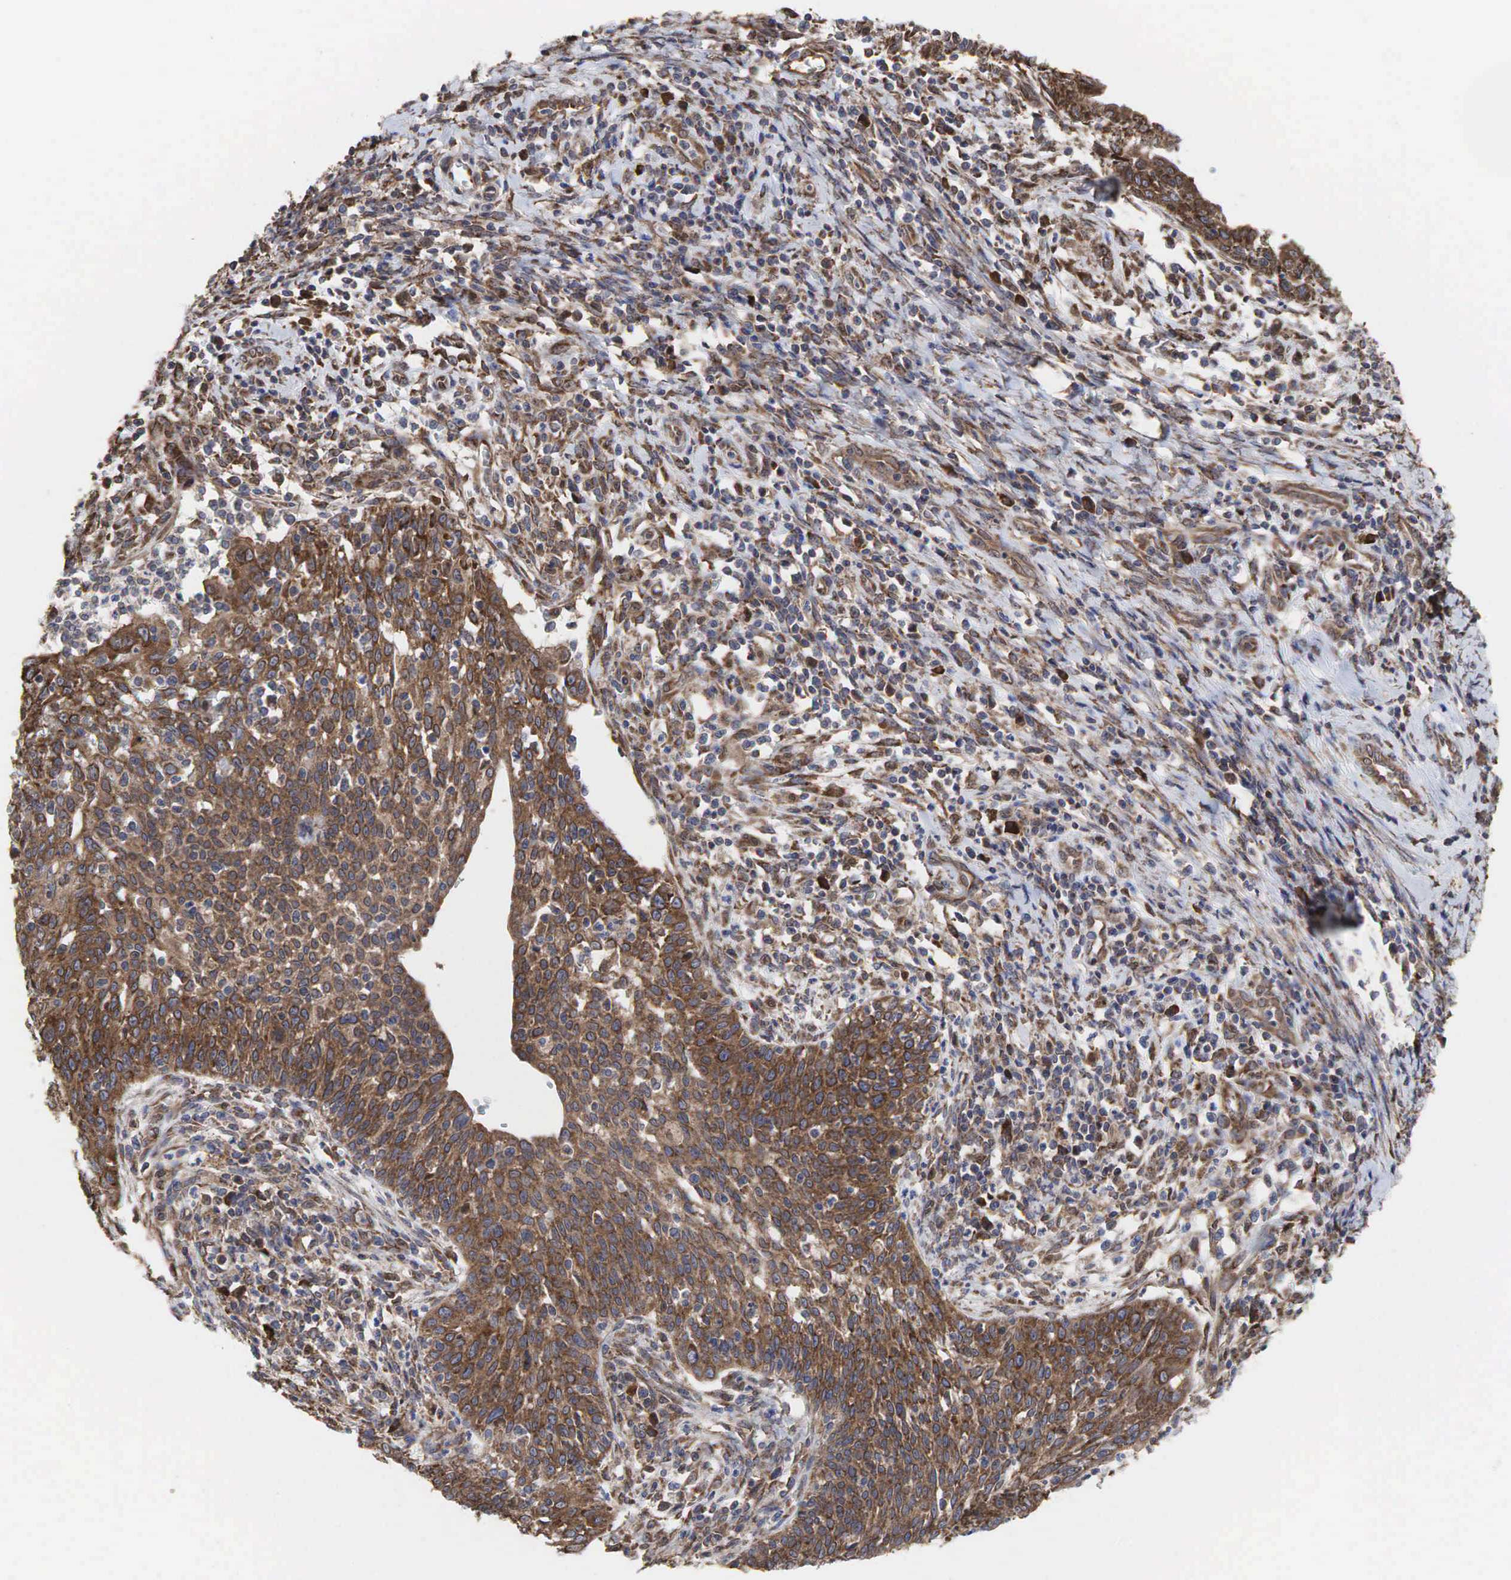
{"staining": {"intensity": "moderate", "quantity": ">75%", "location": "cytoplasmic/membranous"}, "tissue": "cervical cancer", "cell_type": "Tumor cells", "image_type": "cancer", "snomed": [{"axis": "morphology", "description": "Squamous cell carcinoma, NOS"}, {"axis": "topography", "description": "Cervix"}], "caption": "Human cervical cancer stained with a brown dye demonstrates moderate cytoplasmic/membranous positive staining in about >75% of tumor cells.", "gene": "PABPC5", "patient": {"sex": "female", "age": 41}}